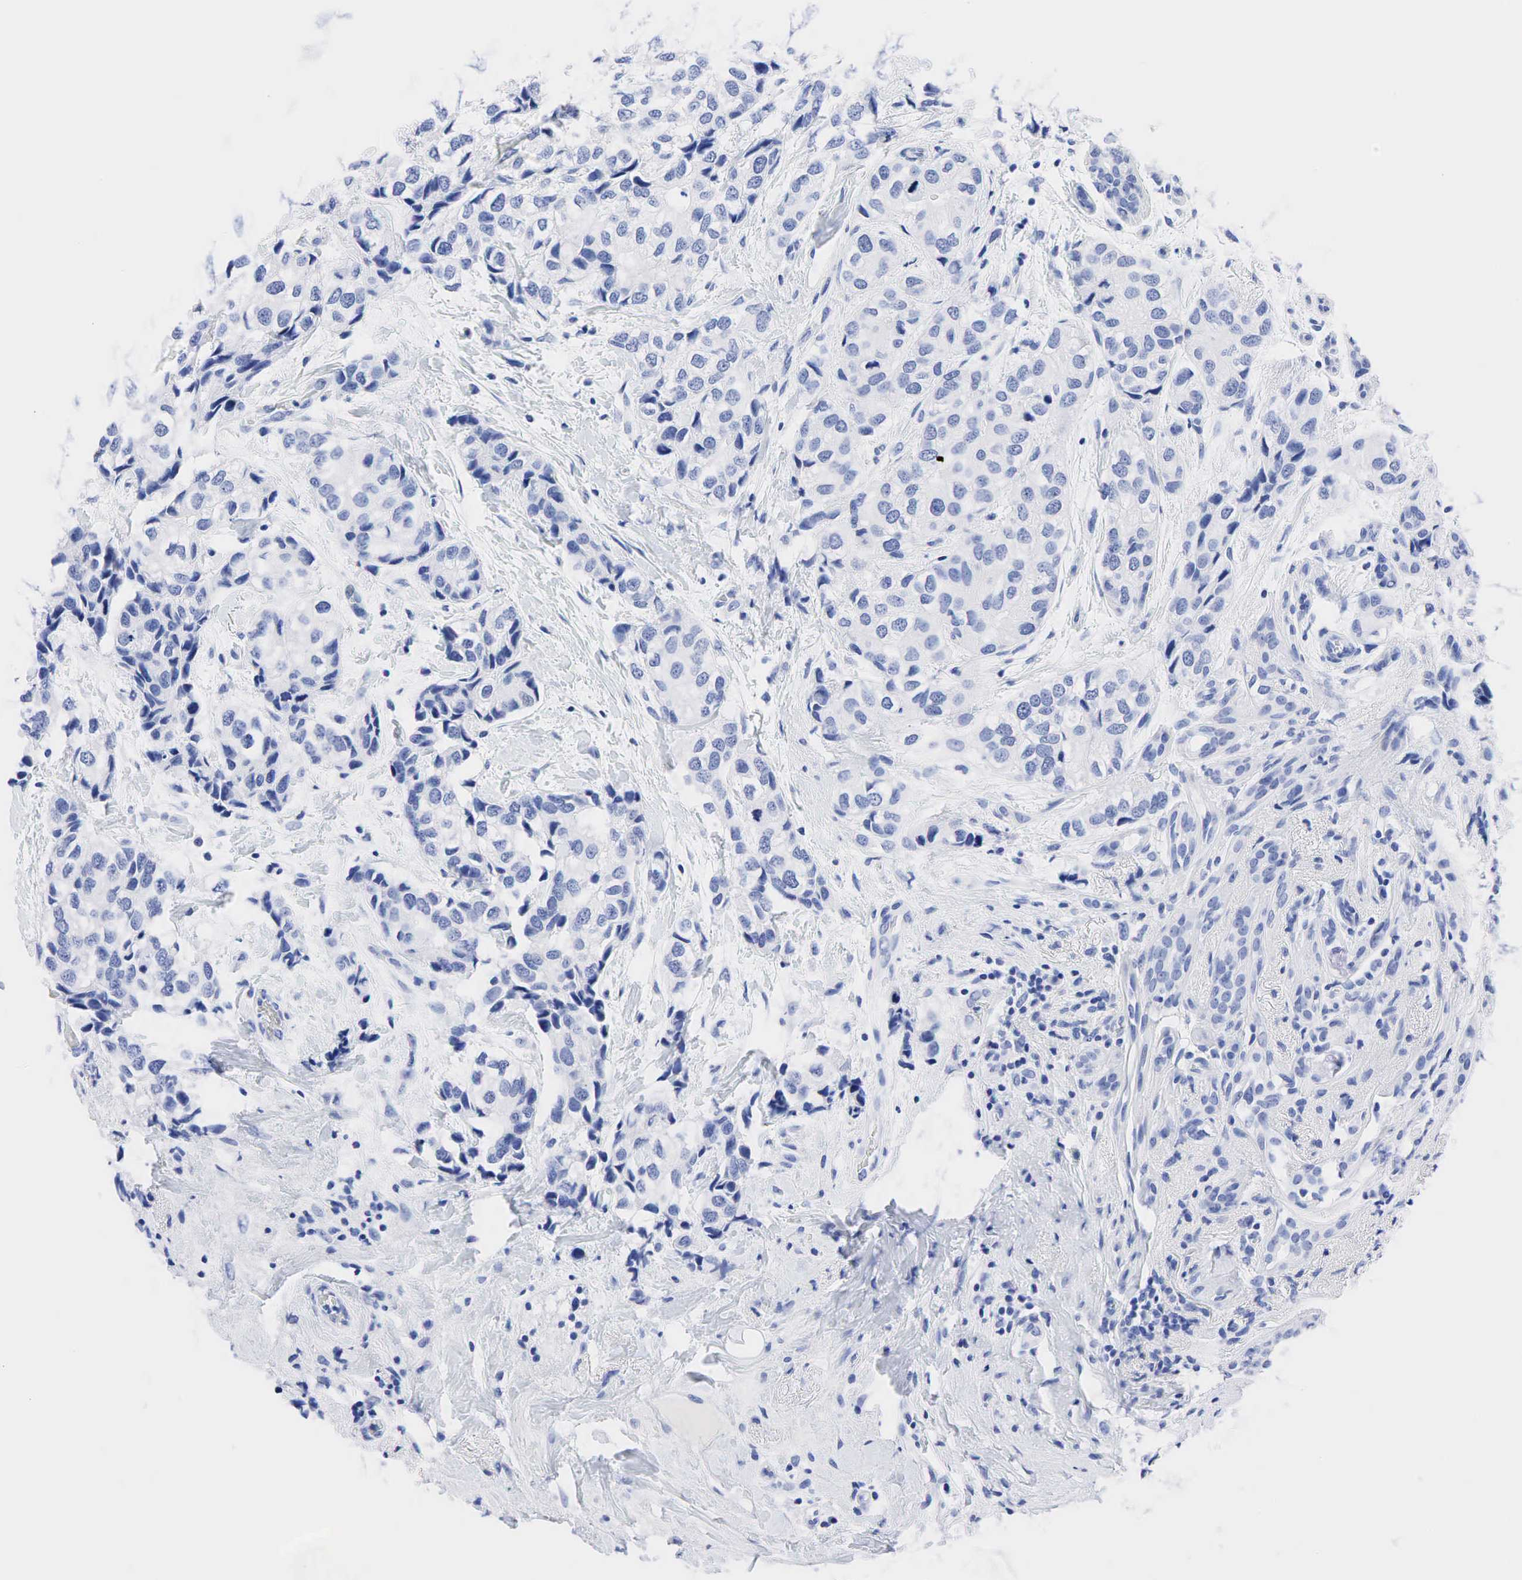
{"staining": {"intensity": "negative", "quantity": "none", "location": "none"}, "tissue": "breast cancer", "cell_type": "Tumor cells", "image_type": "cancer", "snomed": [{"axis": "morphology", "description": "Duct carcinoma"}, {"axis": "topography", "description": "Breast"}], "caption": "This is an IHC image of breast intraductal carcinoma. There is no expression in tumor cells.", "gene": "NKX2-1", "patient": {"sex": "female", "age": 68}}